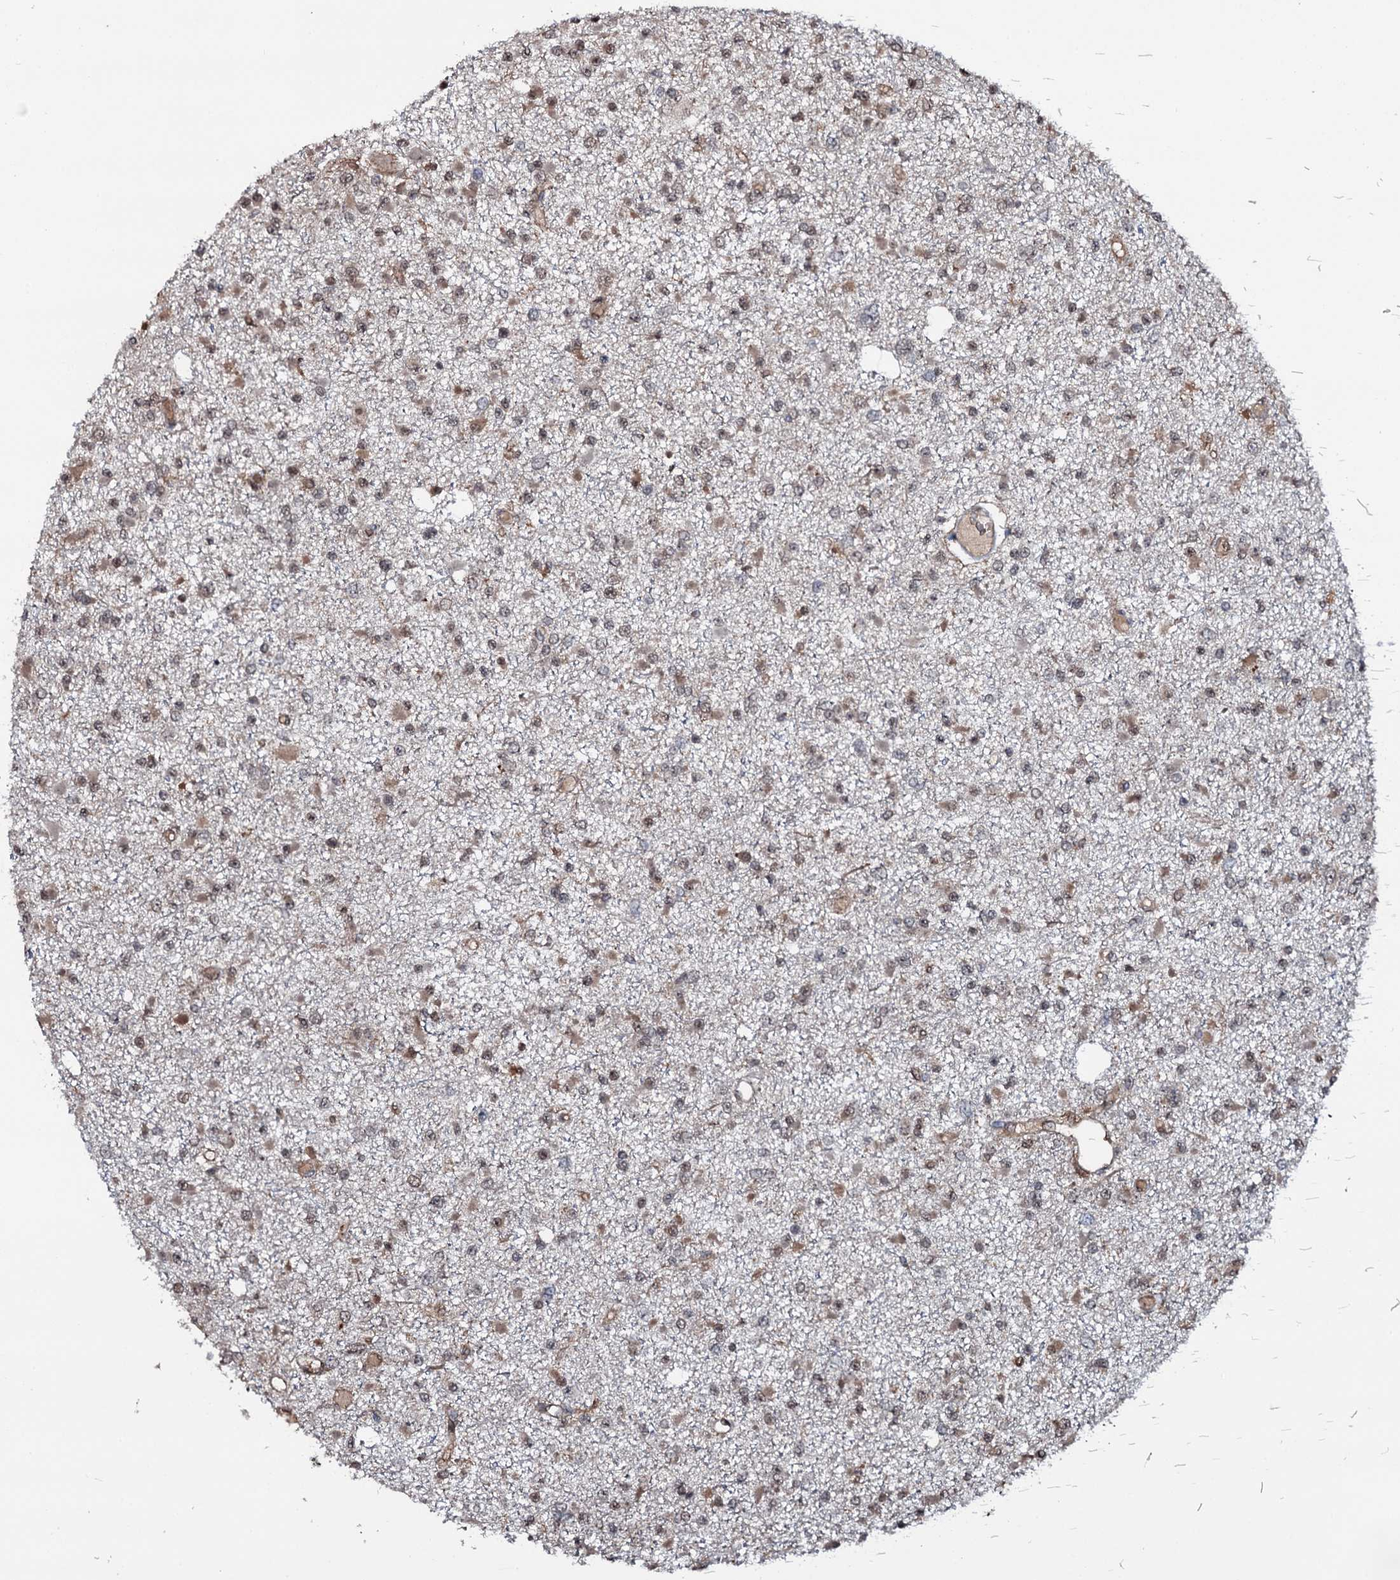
{"staining": {"intensity": "weak", "quantity": "25%-75%", "location": "cytoplasmic/membranous"}, "tissue": "glioma", "cell_type": "Tumor cells", "image_type": "cancer", "snomed": [{"axis": "morphology", "description": "Glioma, malignant, Low grade"}, {"axis": "topography", "description": "Brain"}], "caption": "This histopathology image reveals malignant glioma (low-grade) stained with immunohistochemistry (IHC) to label a protein in brown. The cytoplasmic/membranous of tumor cells show weak positivity for the protein. Nuclei are counter-stained blue.", "gene": "HDDC3", "patient": {"sex": "female", "age": 22}}